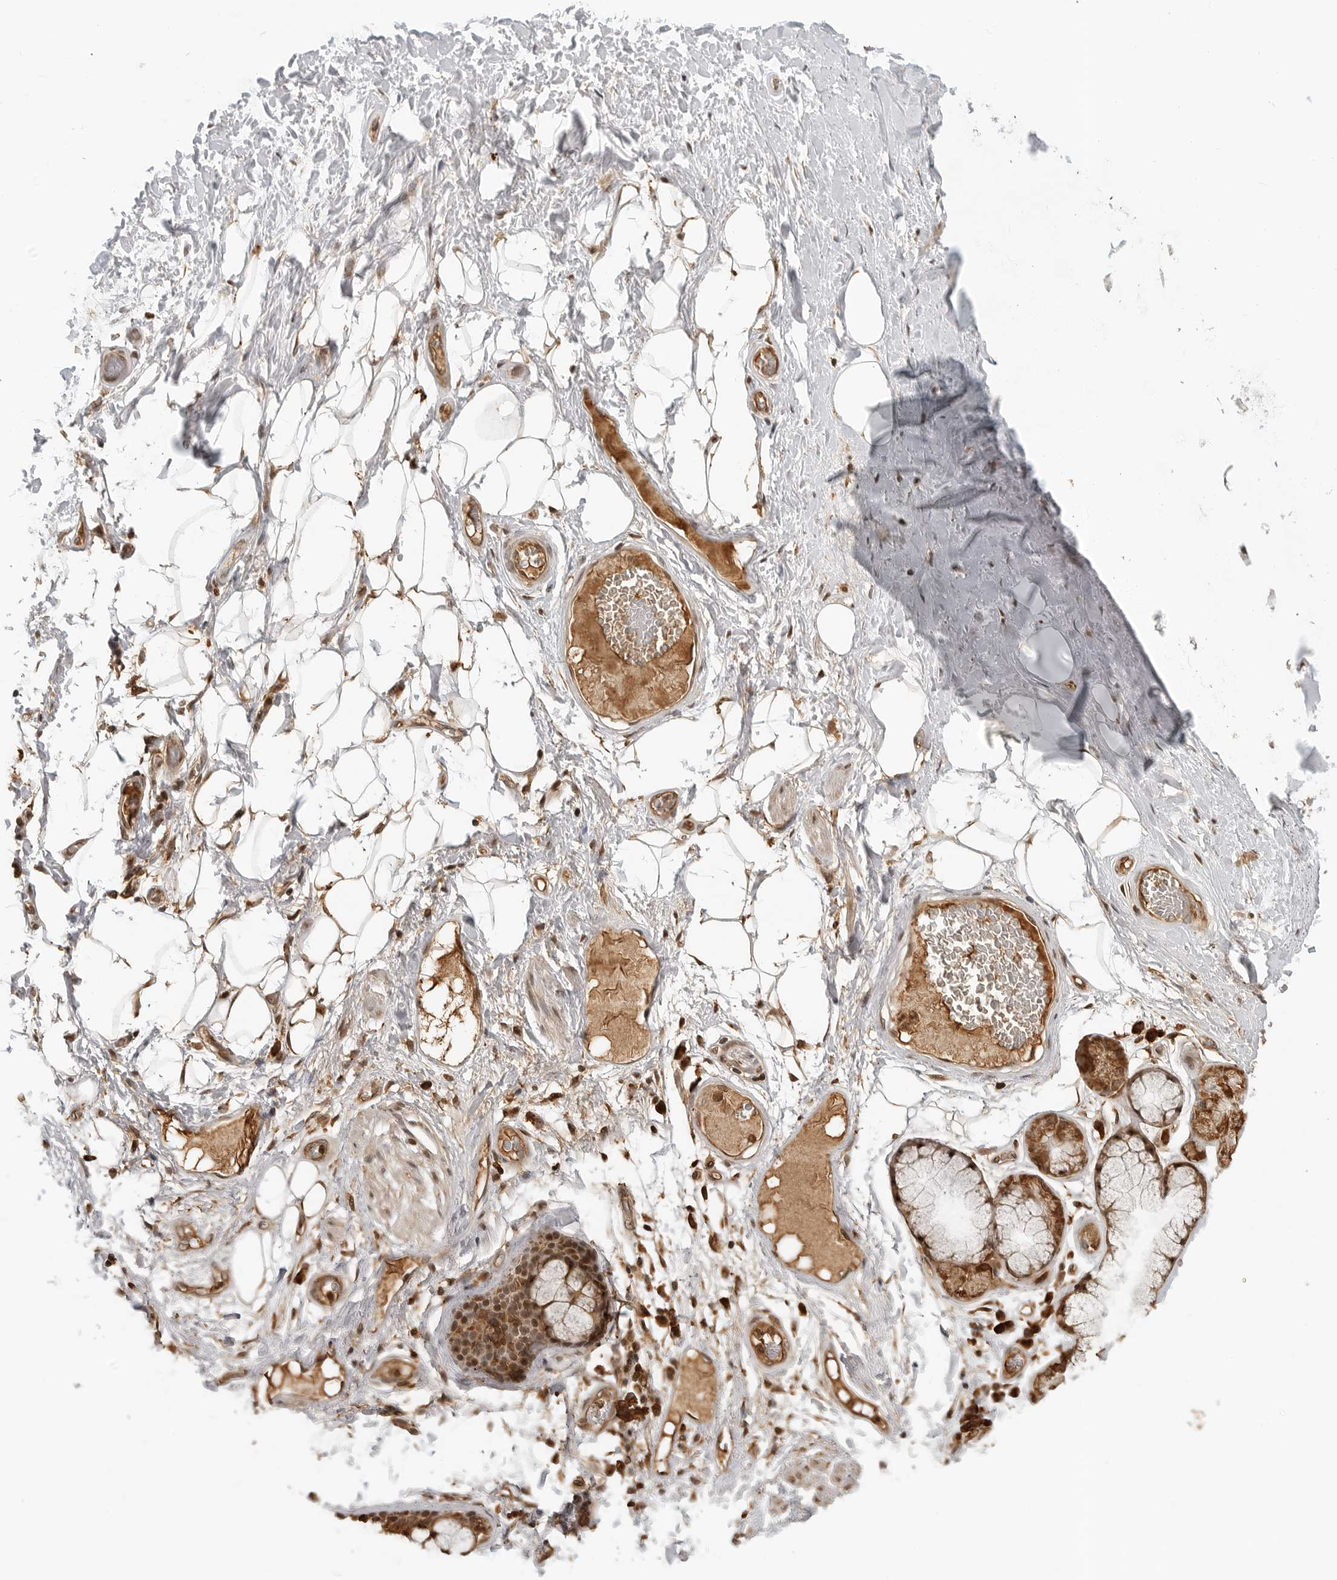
{"staining": {"intensity": "moderate", "quantity": ">75%", "location": "cytoplasmic/membranous,nuclear"}, "tissue": "adipose tissue", "cell_type": "Adipocytes", "image_type": "normal", "snomed": [{"axis": "morphology", "description": "Normal tissue, NOS"}, {"axis": "topography", "description": "Bronchus"}], "caption": "Moderate cytoplasmic/membranous,nuclear positivity is seen in approximately >75% of adipocytes in benign adipose tissue.", "gene": "BMP2K", "patient": {"sex": "male", "age": 66}}